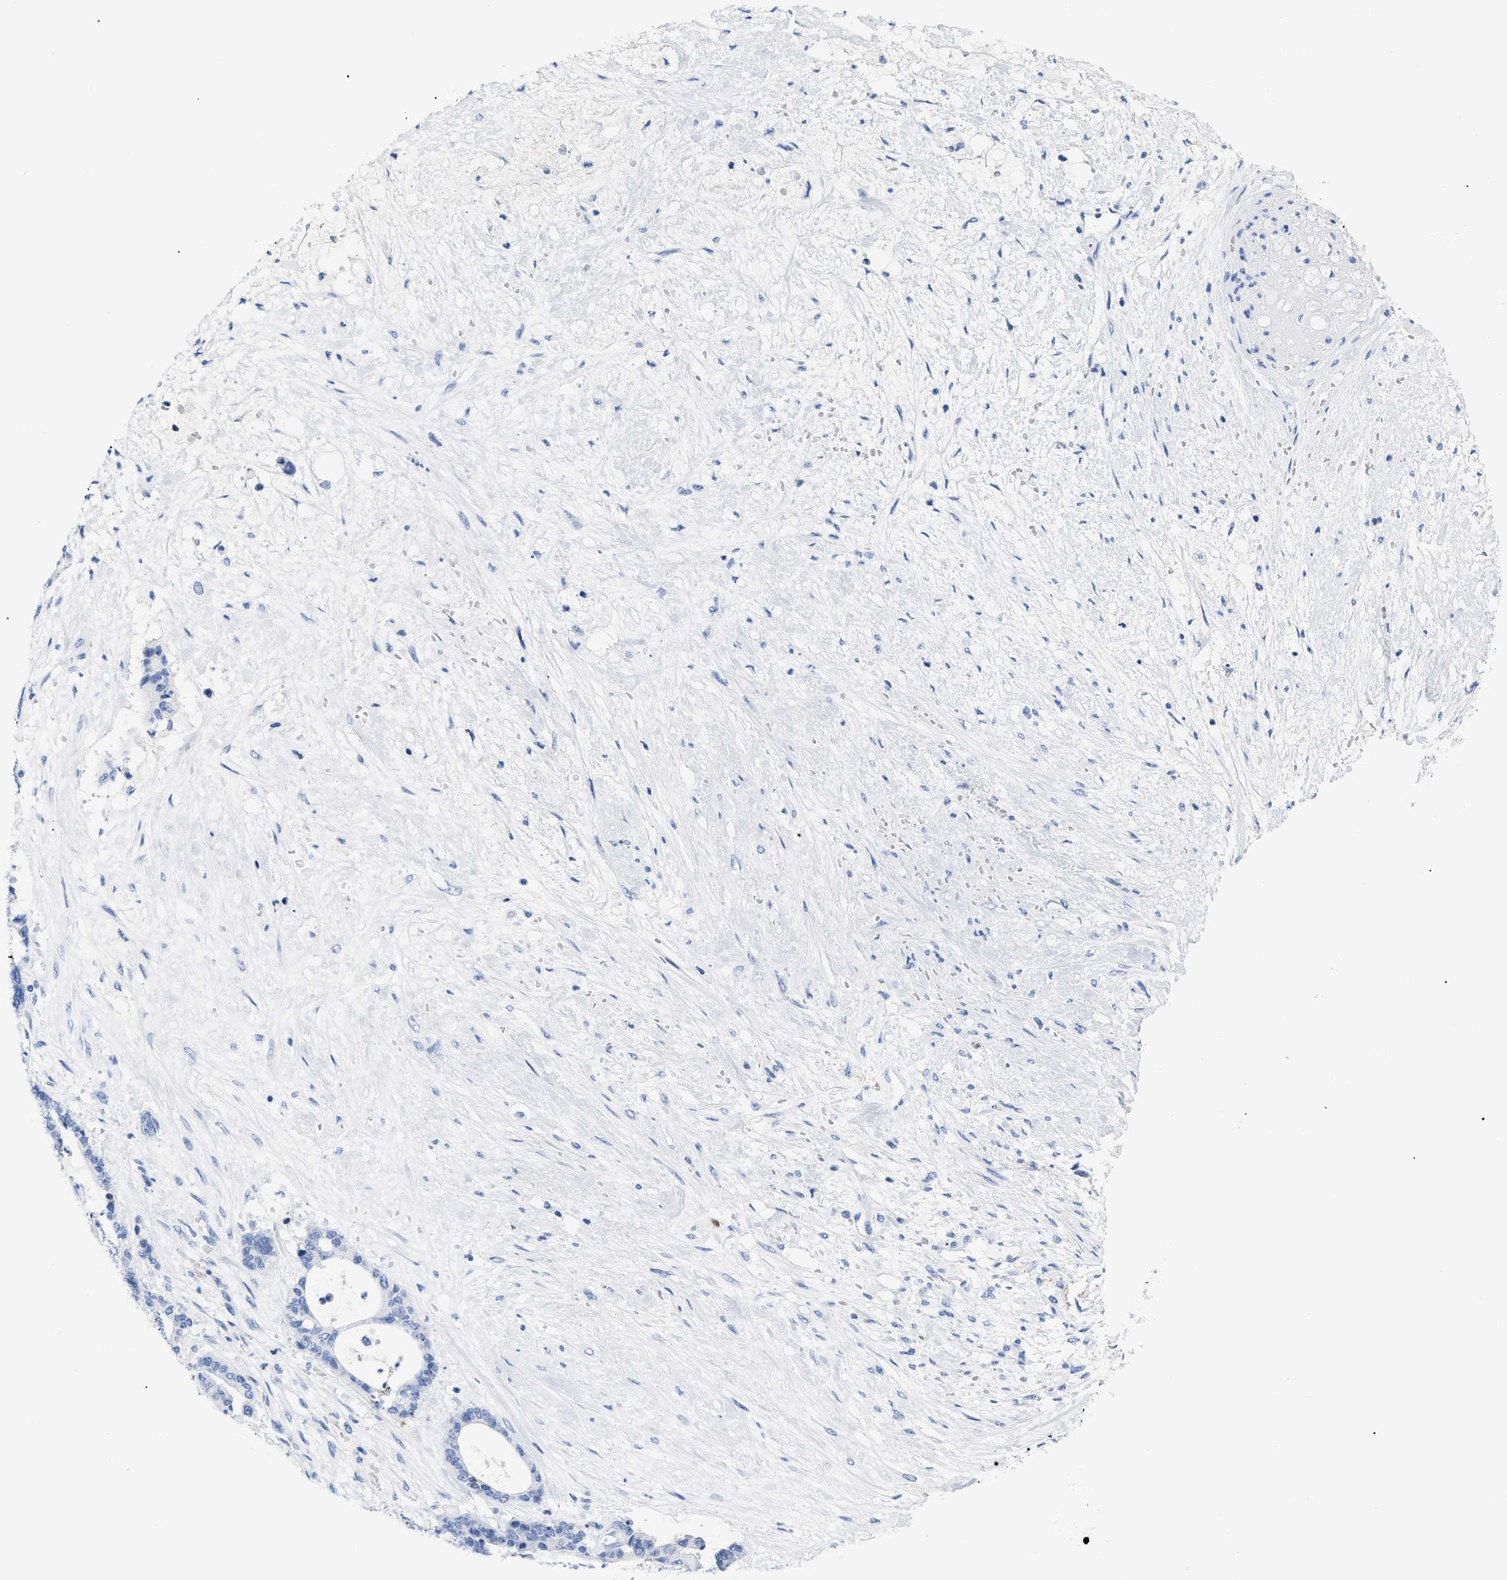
{"staining": {"intensity": "negative", "quantity": "none", "location": "none"}, "tissue": "liver cancer", "cell_type": "Tumor cells", "image_type": "cancer", "snomed": [{"axis": "morphology", "description": "Normal tissue, NOS"}, {"axis": "morphology", "description": "Cholangiocarcinoma"}, {"axis": "topography", "description": "Liver"}, {"axis": "topography", "description": "Peripheral nerve tissue"}], "caption": "Tumor cells show no significant protein staining in liver cancer. Nuclei are stained in blue.", "gene": "CD5", "patient": {"sex": "female", "age": 73}}